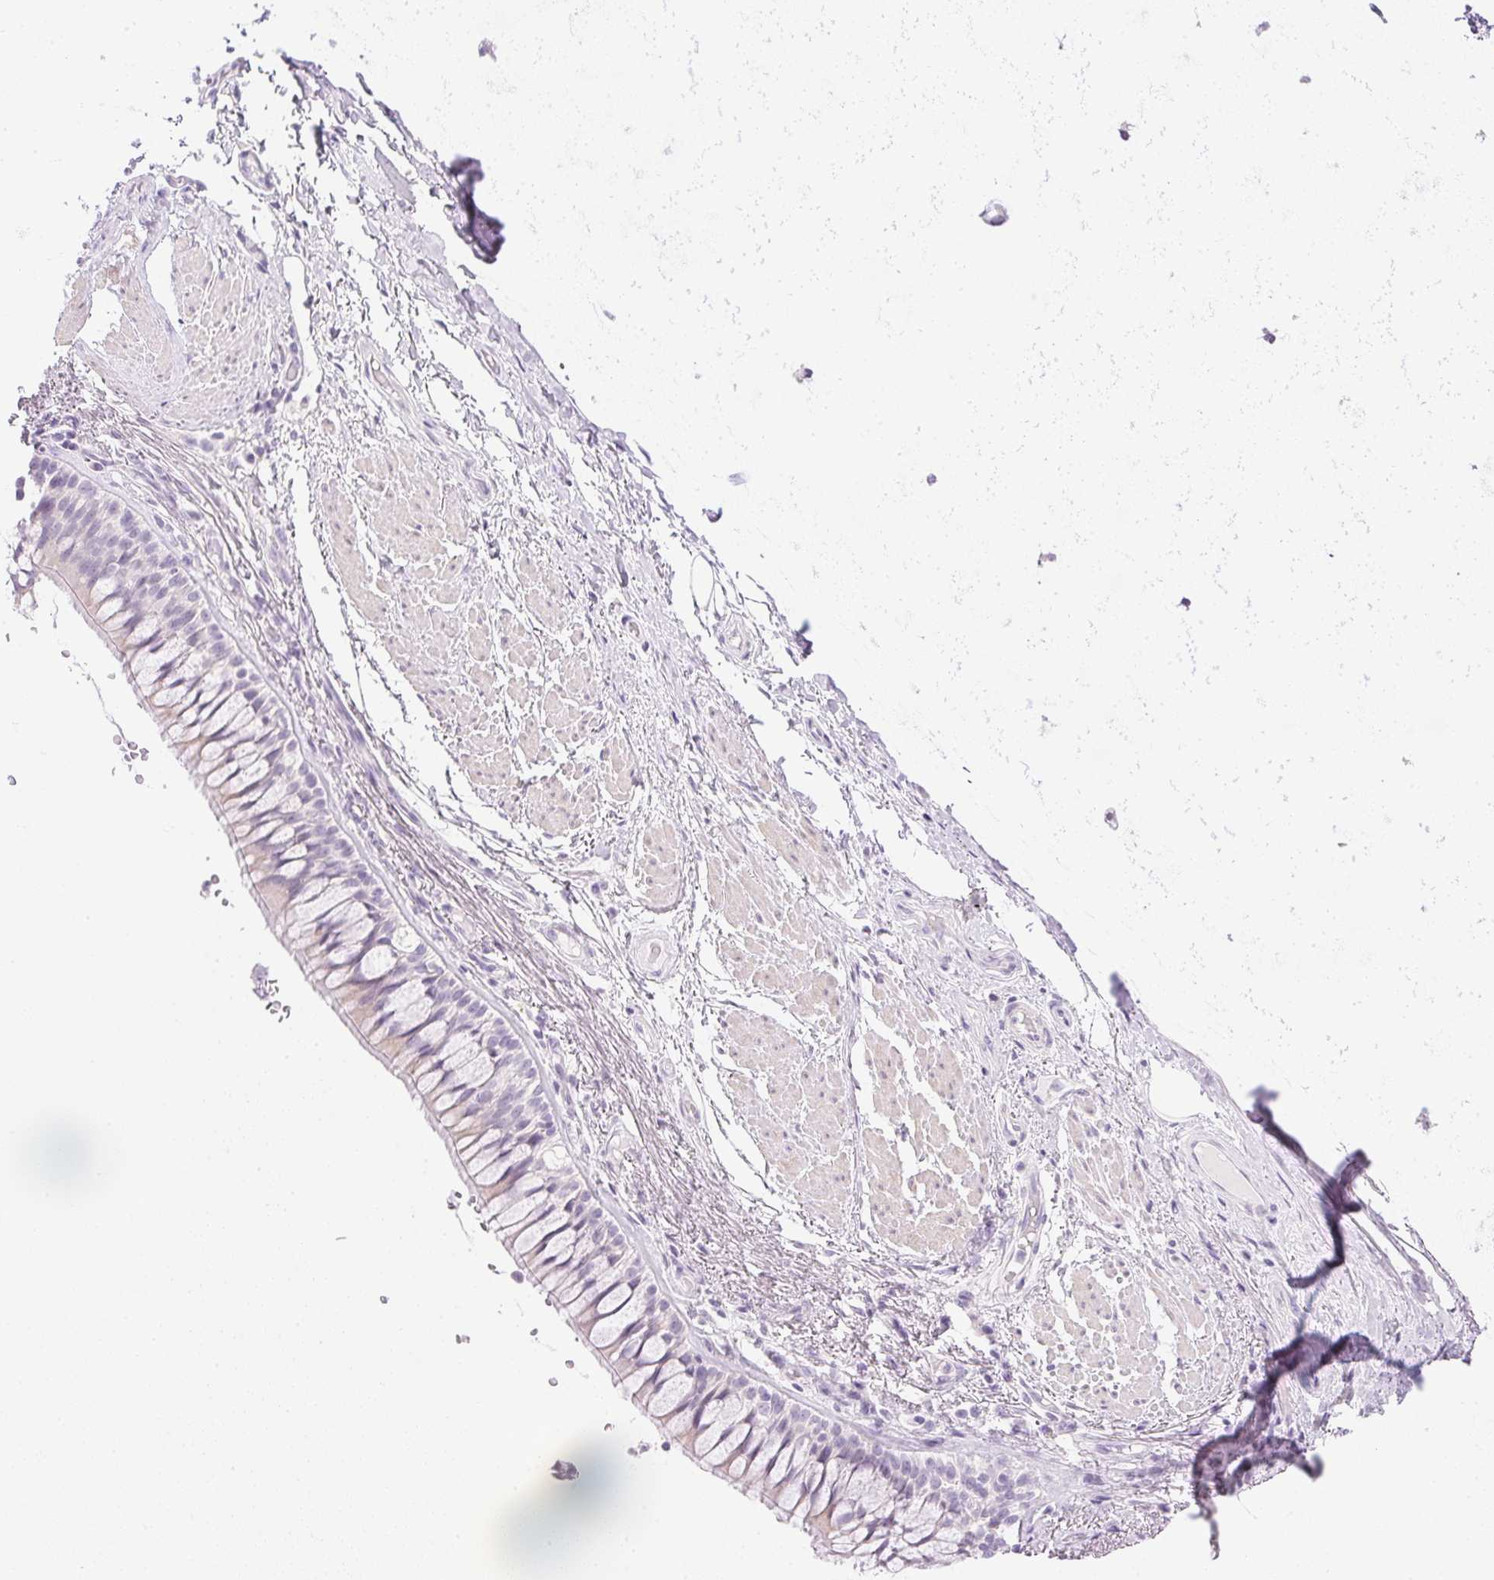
{"staining": {"intensity": "negative", "quantity": "none", "location": "none"}, "tissue": "adipose tissue", "cell_type": "Adipocytes", "image_type": "normal", "snomed": [{"axis": "morphology", "description": "Normal tissue, NOS"}, {"axis": "topography", "description": "Cartilage tissue"}, {"axis": "topography", "description": "Bronchus"}], "caption": "Histopathology image shows no significant protein expression in adipocytes of unremarkable adipose tissue. (DAB (3,3'-diaminobenzidine) IHC with hematoxylin counter stain).", "gene": "CTRL", "patient": {"sex": "male", "age": 64}}